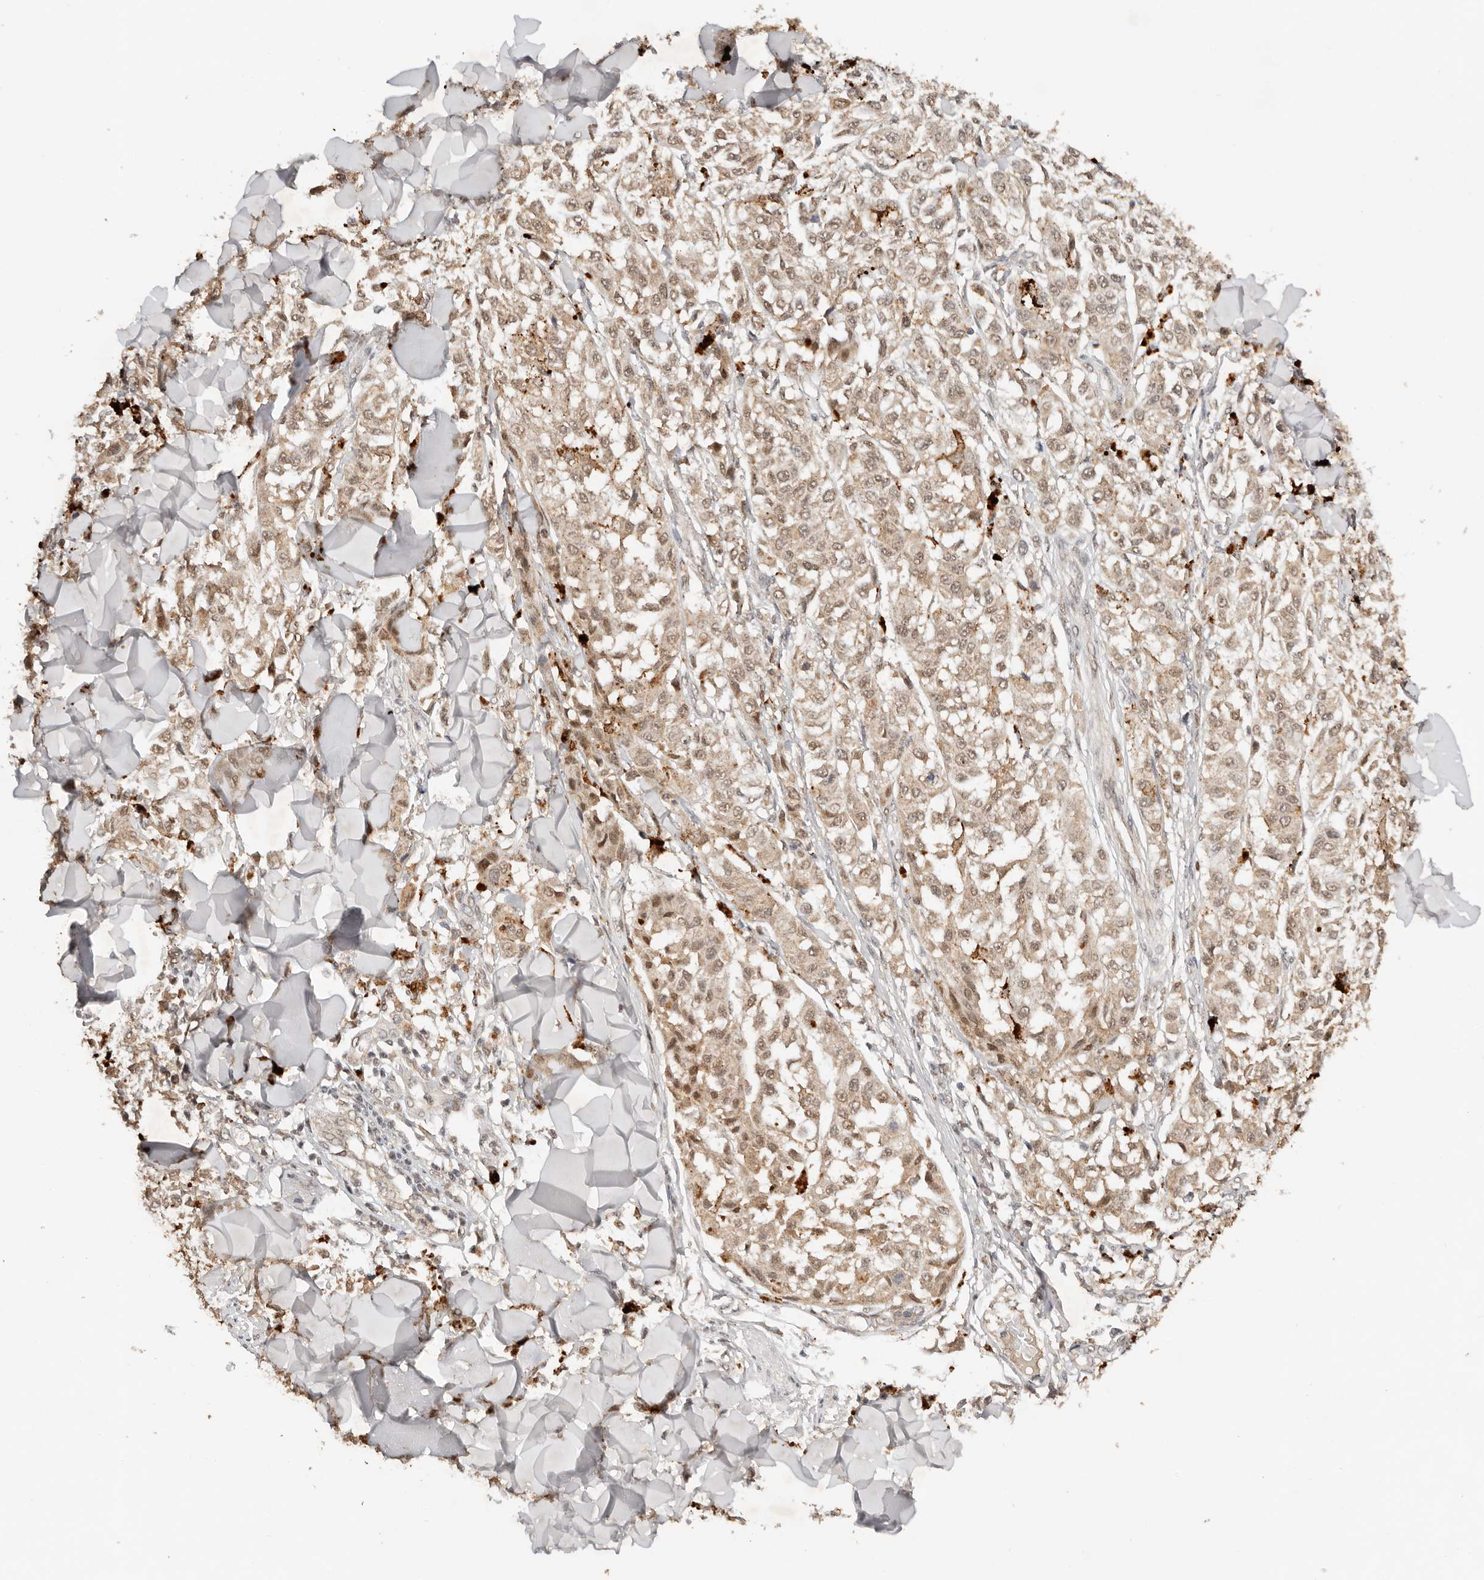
{"staining": {"intensity": "weak", "quantity": ">75%", "location": "cytoplasmic/membranous,nuclear"}, "tissue": "melanoma", "cell_type": "Tumor cells", "image_type": "cancer", "snomed": [{"axis": "morphology", "description": "Malignant melanoma, NOS"}, {"axis": "topography", "description": "Skin"}], "caption": "Human melanoma stained with a protein marker displays weak staining in tumor cells.", "gene": "SEC14L1", "patient": {"sex": "female", "age": 64}}